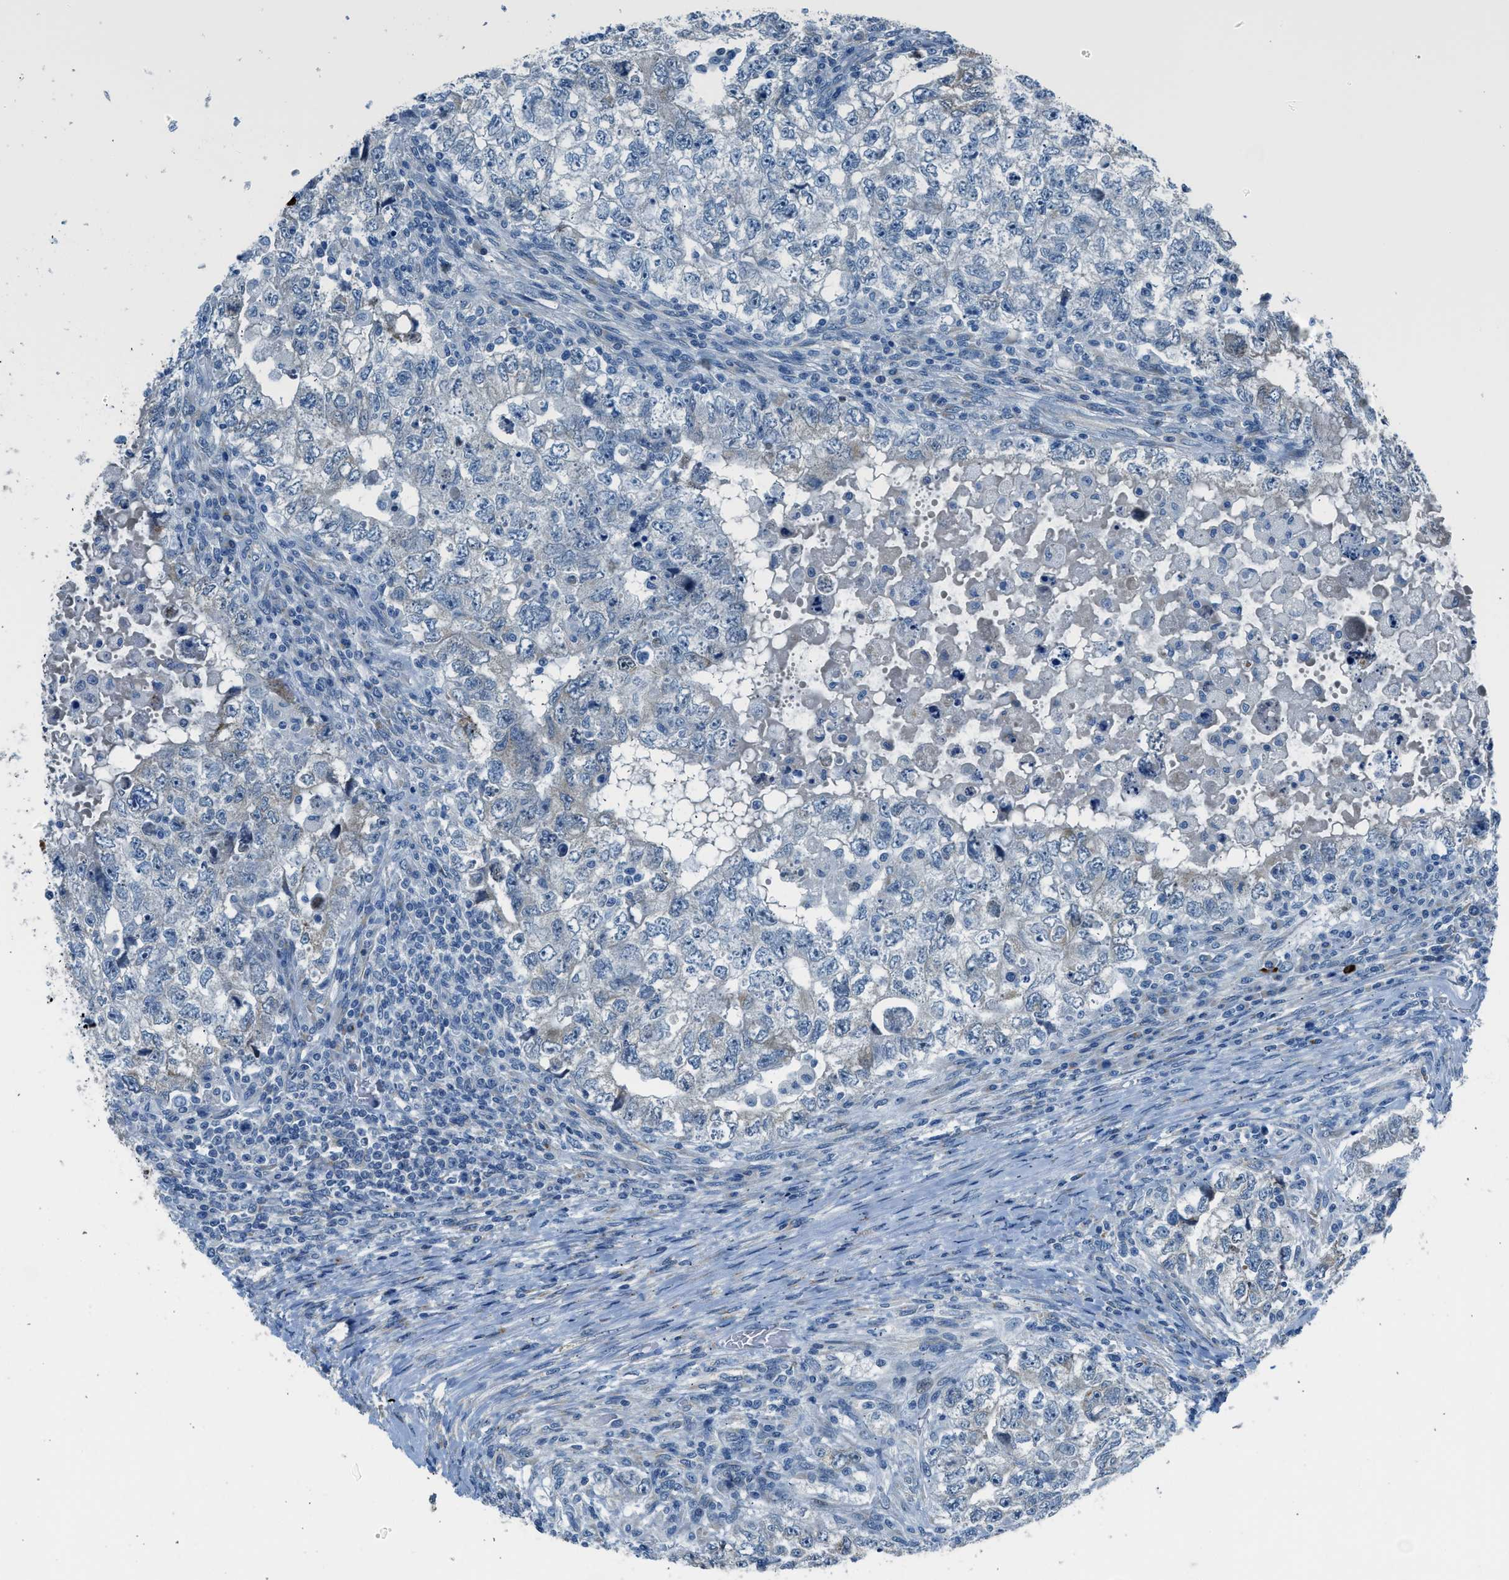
{"staining": {"intensity": "weak", "quantity": "<25%", "location": "cytoplasmic/membranous"}, "tissue": "testis cancer", "cell_type": "Tumor cells", "image_type": "cancer", "snomed": [{"axis": "morphology", "description": "Carcinoma, Embryonal, NOS"}, {"axis": "topography", "description": "Testis"}], "caption": "The photomicrograph demonstrates no significant expression in tumor cells of testis cancer.", "gene": "RNF41", "patient": {"sex": "male", "age": 36}}